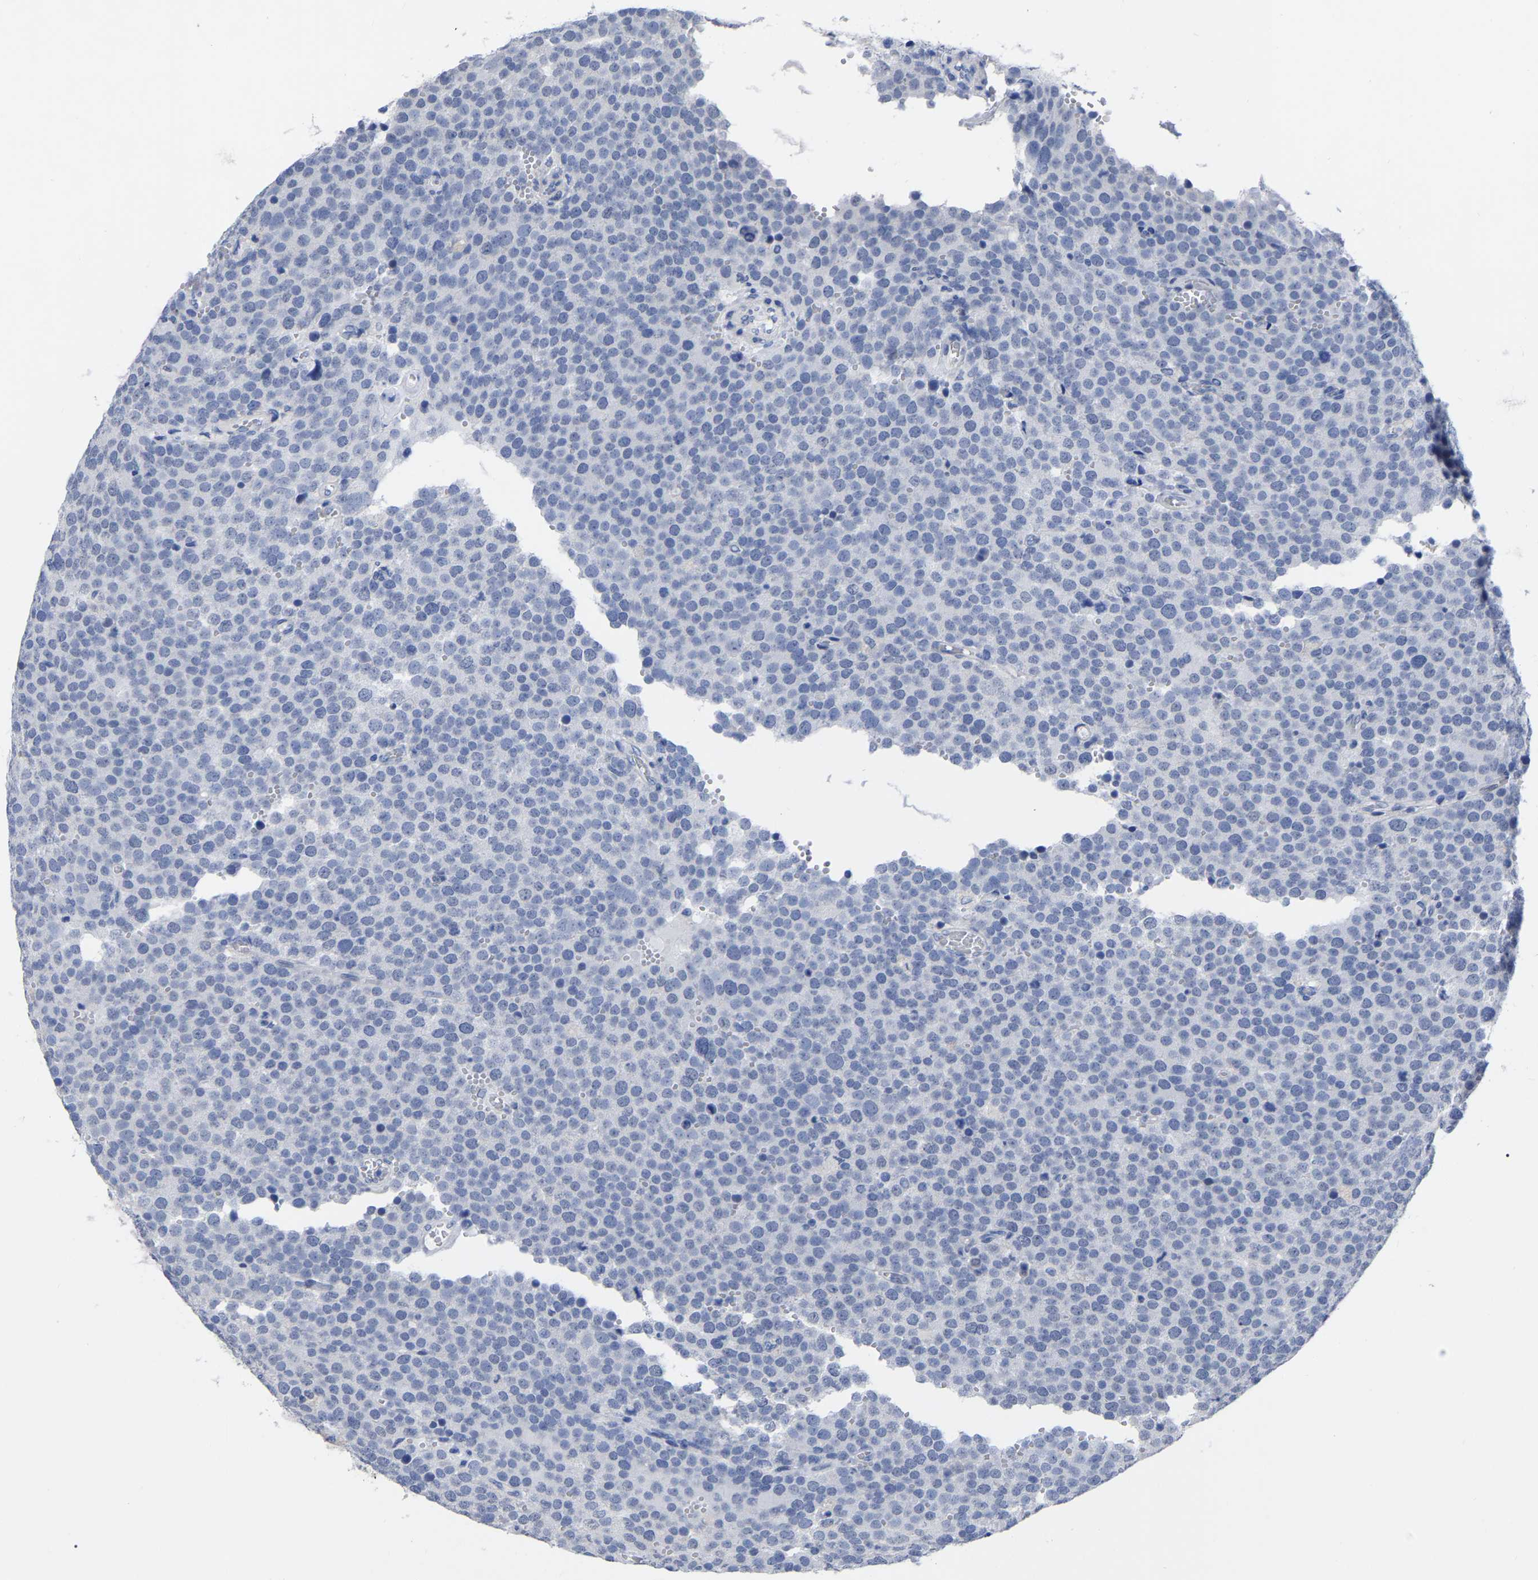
{"staining": {"intensity": "negative", "quantity": "none", "location": "none"}, "tissue": "testis cancer", "cell_type": "Tumor cells", "image_type": "cancer", "snomed": [{"axis": "morphology", "description": "Normal tissue, NOS"}, {"axis": "morphology", "description": "Seminoma, NOS"}, {"axis": "topography", "description": "Testis"}], "caption": "Immunohistochemical staining of testis cancer exhibits no significant positivity in tumor cells.", "gene": "ANXA13", "patient": {"sex": "male", "age": 71}}